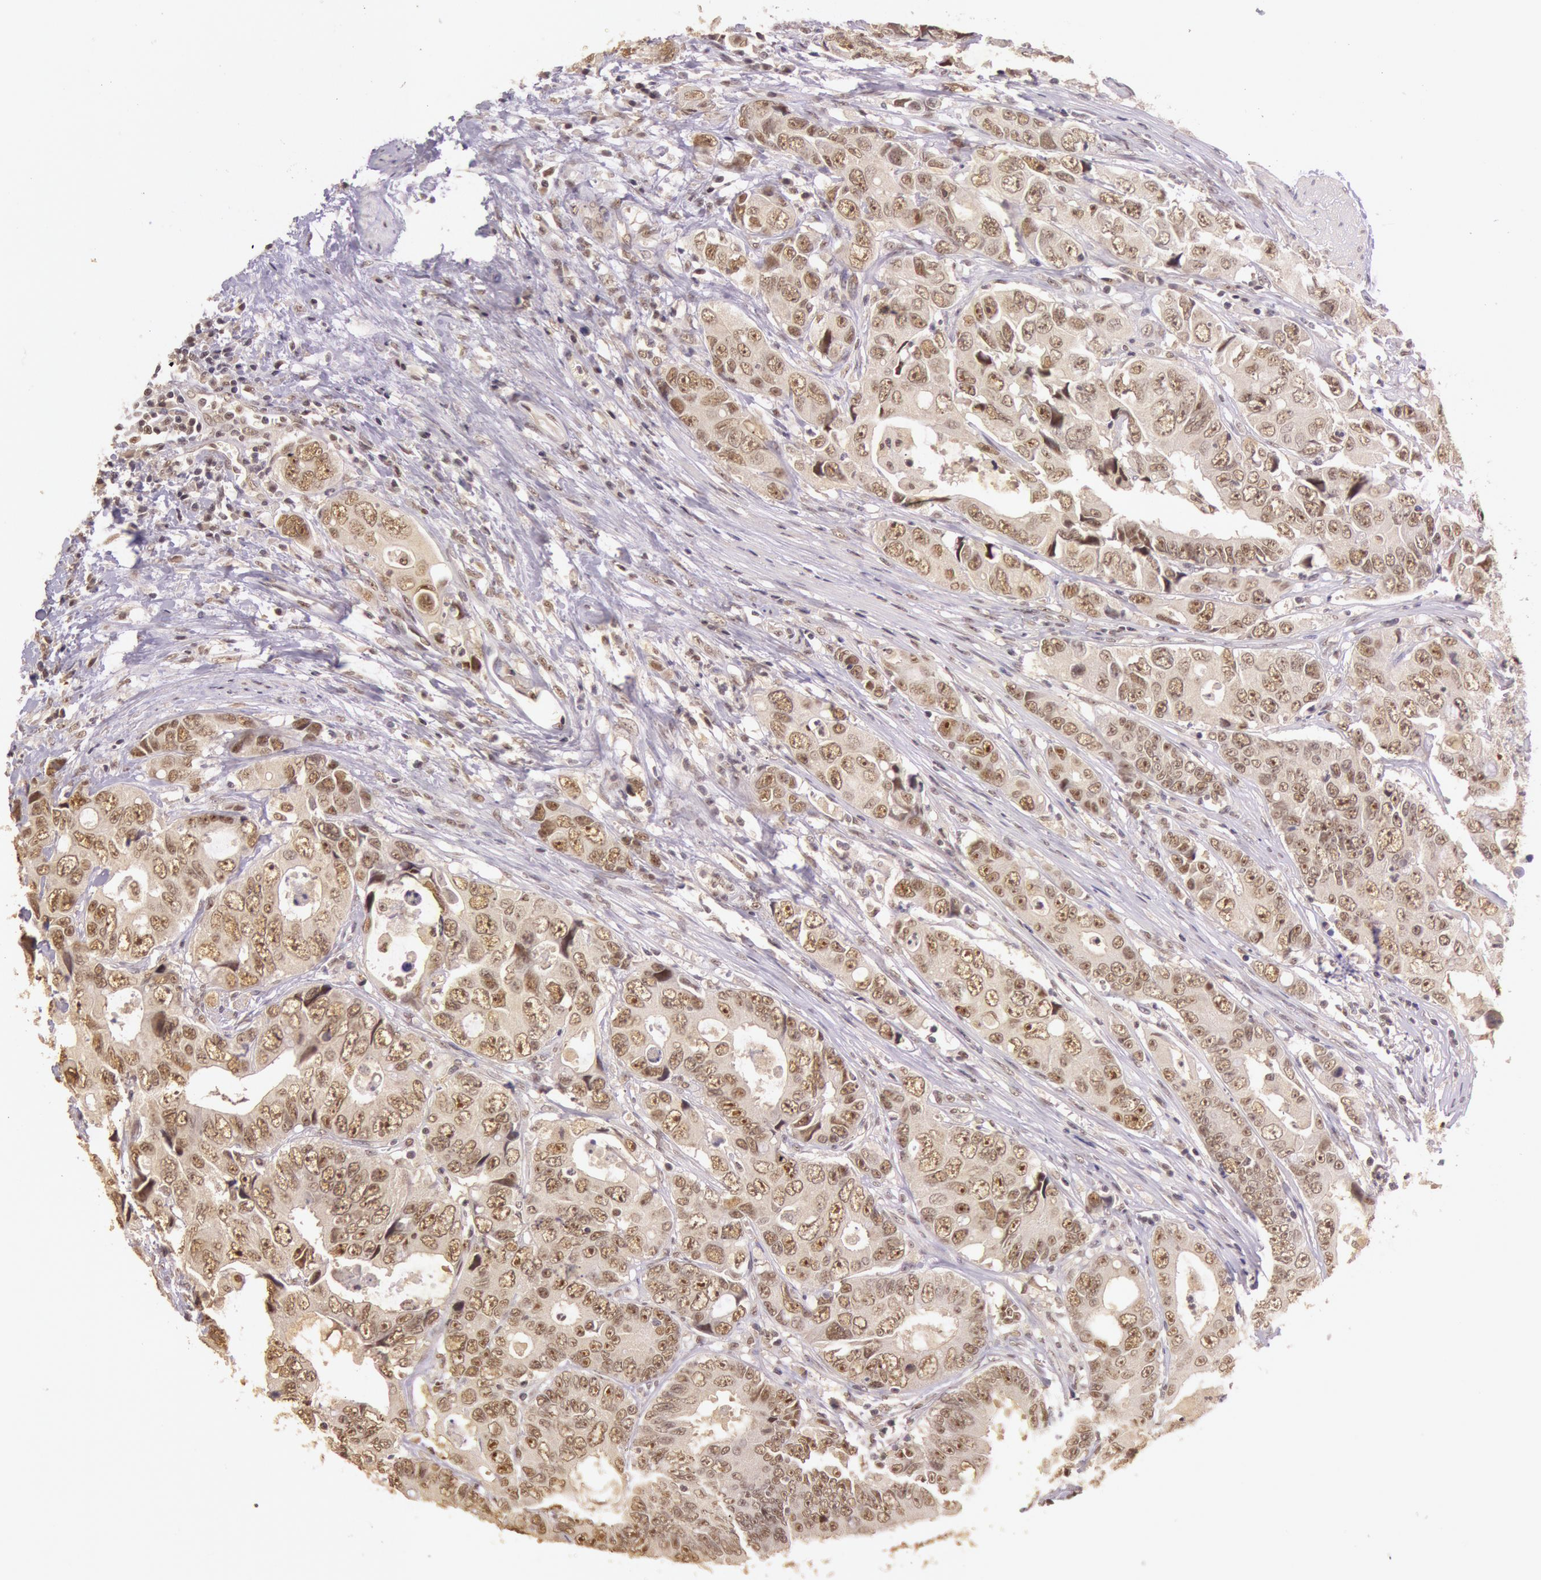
{"staining": {"intensity": "weak", "quantity": ">75%", "location": "cytoplasmic/membranous"}, "tissue": "colorectal cancer", "cell_type": "Tumor cells", "image_type": "cancer", "snomed": [{"axis": "morphology", "description": "Adenocarcinoma, NOS"}, {"axis": "topography", "description": "Rectum"}], "caption": "Colorectal adenocarcinoma stained with DAB (3,3'-diaminobenzidine) immunohistochemistry reveals low levels of weak cytoplasmic/membranous staining in approximately >75% of tumor cells. (Stains: DAB in brown, nuclei in blue, Microscopy: brightfield microscopy at high magnification).", "gene": "RTL10", "patient": {"sex": "female", "age": 67}}